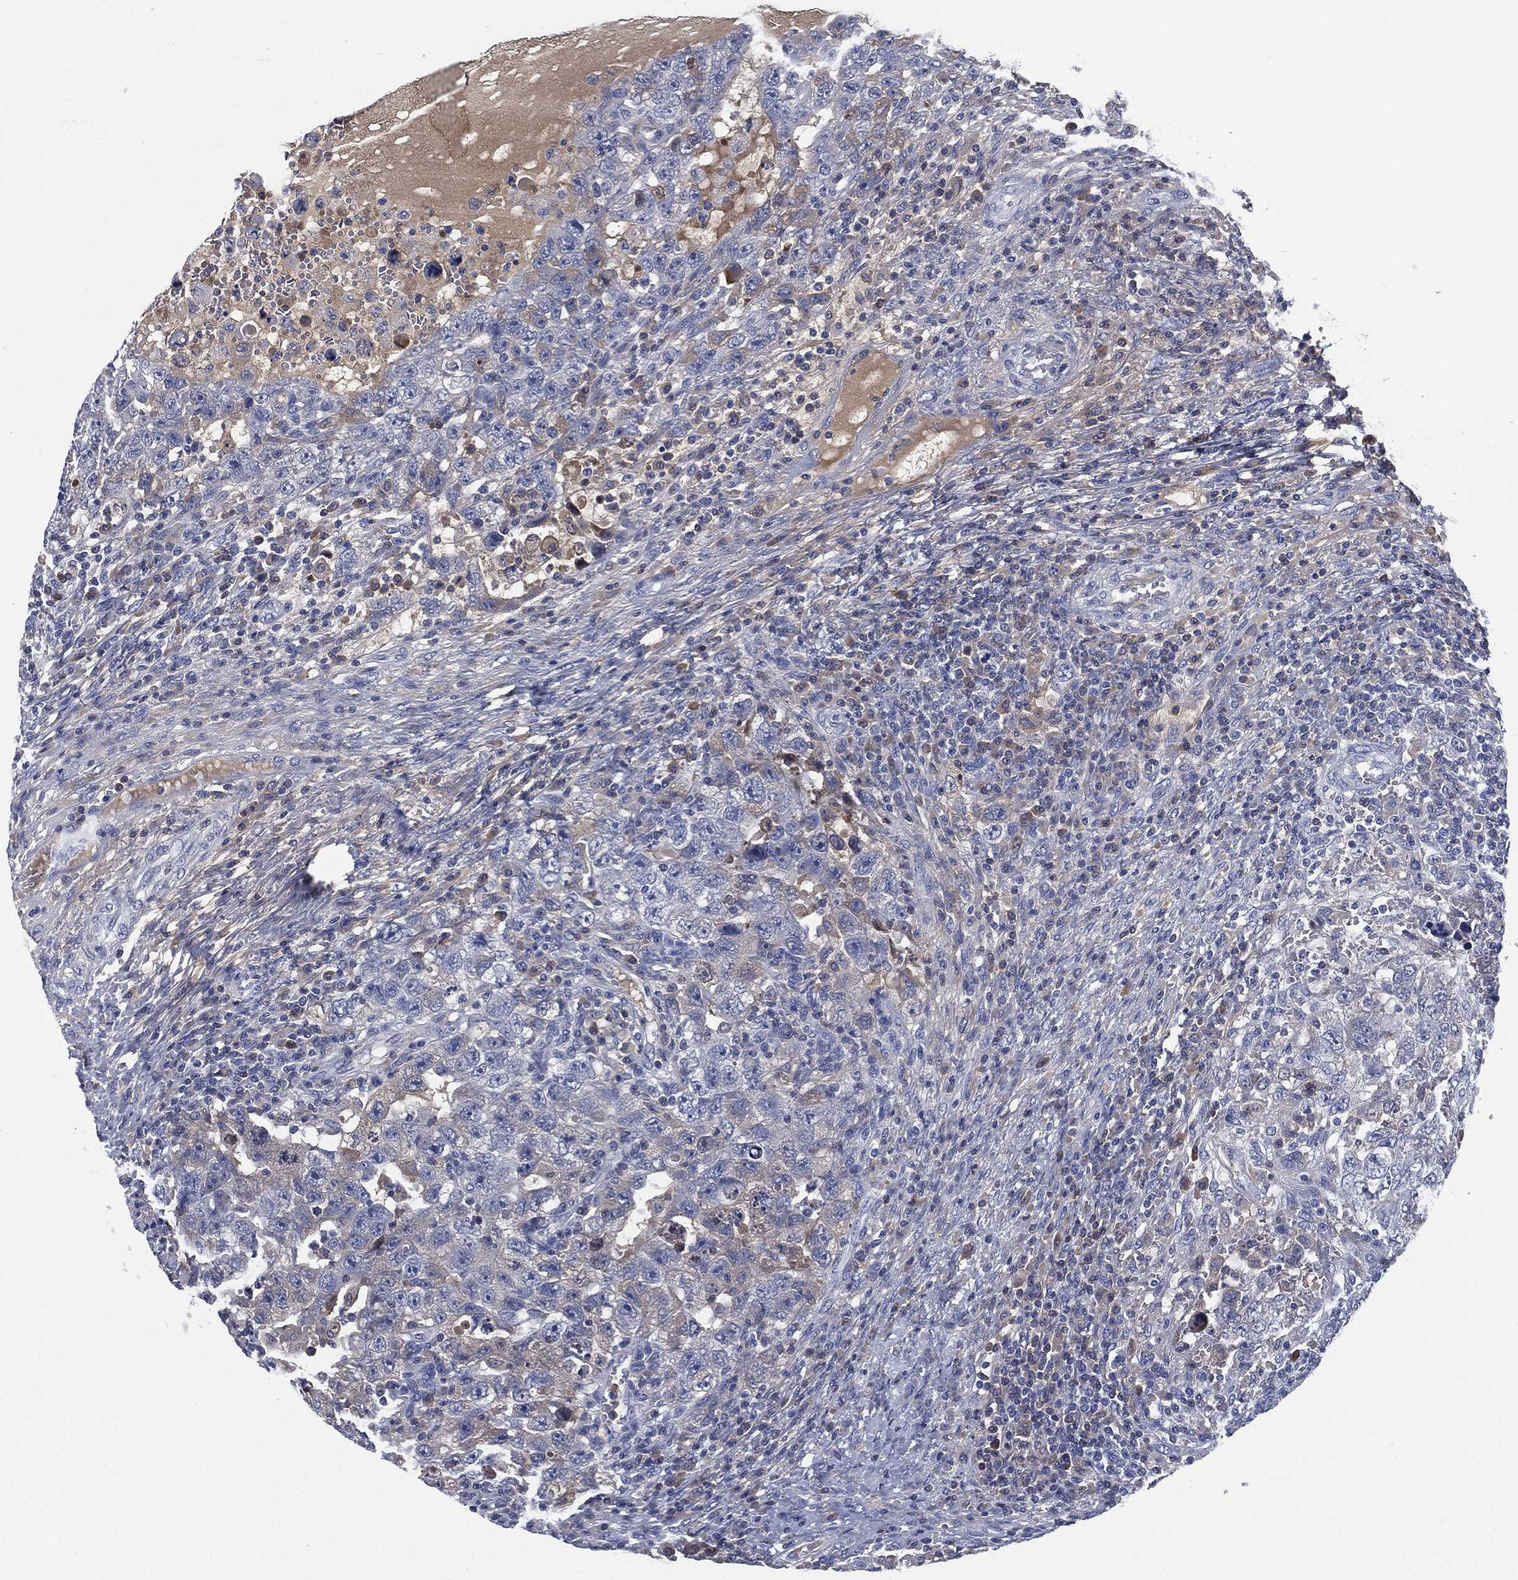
{"staining": {"intensity": "negative", "quantity": "none", "location": "none"}, "tissue": "testis cancer", "cell_type": "Tumor cells", "image_type": "cancer", "snomed": [{"axis": "morphology", "description": "Carcinoma, Embryonal, NOS"}, {"axis": "topography", "description": "Testis"}], "caption": "IHC micrograph of neoplastic tissue: embryonal carcinoma (testis) stained with DAB (3,3'-diaminobenzidine) displays no significant protein staining in tumor cells.", "gene": "SIGLEC7", "patient": {"sex": "male", "age": 26}}